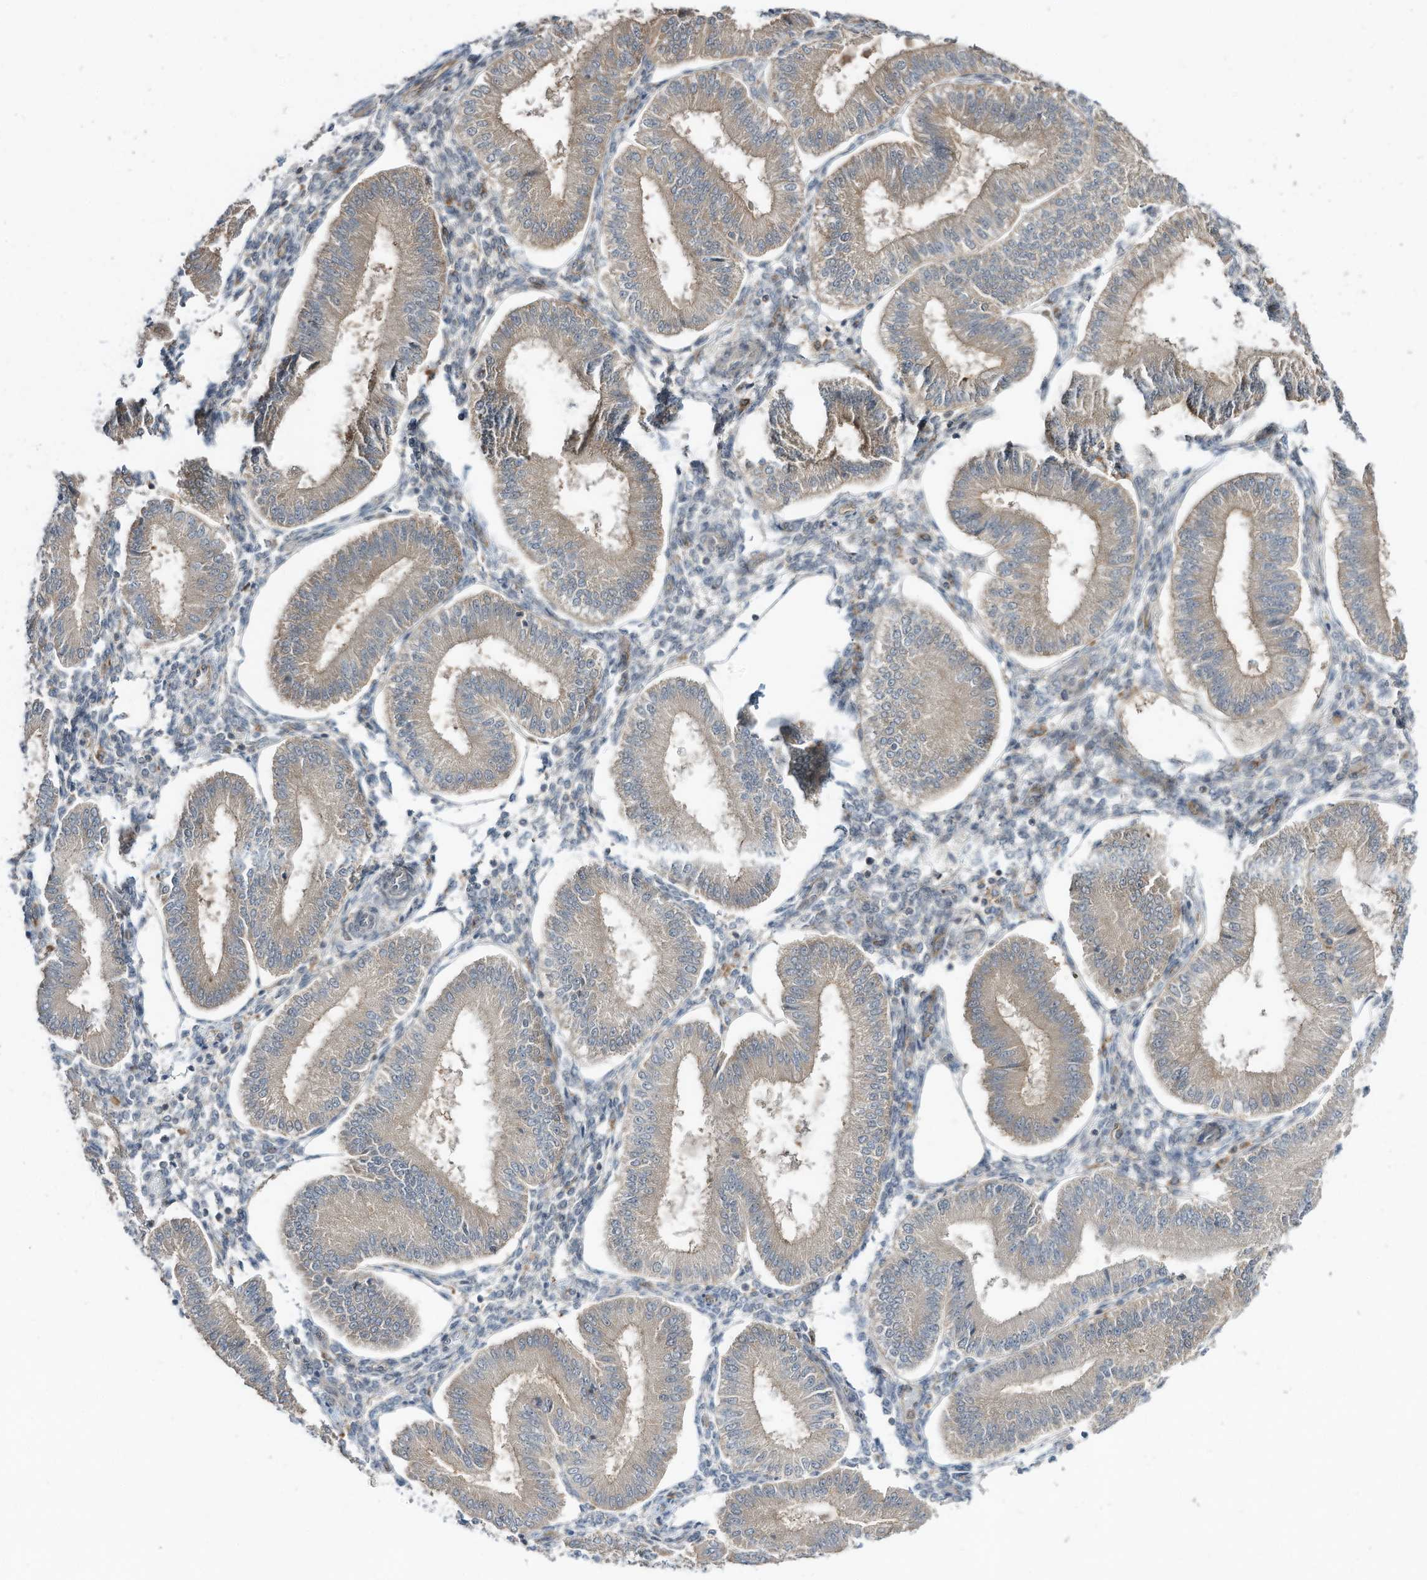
{"staining": {"intensity": "weak", "quantity": "<25%", "location": "cytoplasmic/membranous"}, "tissue": "endometrium", "cell_type": "Cells in endometrial stroma", "image_type": "normal", "snomed": [{"axis": "morphology", "description": "Normal tissue, NOS"}, {"axis": "topography", "description": "Endometrium"}], "caption": "Immunohistochemistry (IHC) photomicrograph of benign human endometrium stained for a protein (brown), which demonstrates no staining in cells in endometrial stroma. (DAB (3,3'-diaminobenzidine) IHC, high magnification).", "gene": "DZIP3", "patient": {"sex": "female", "age": 39}}